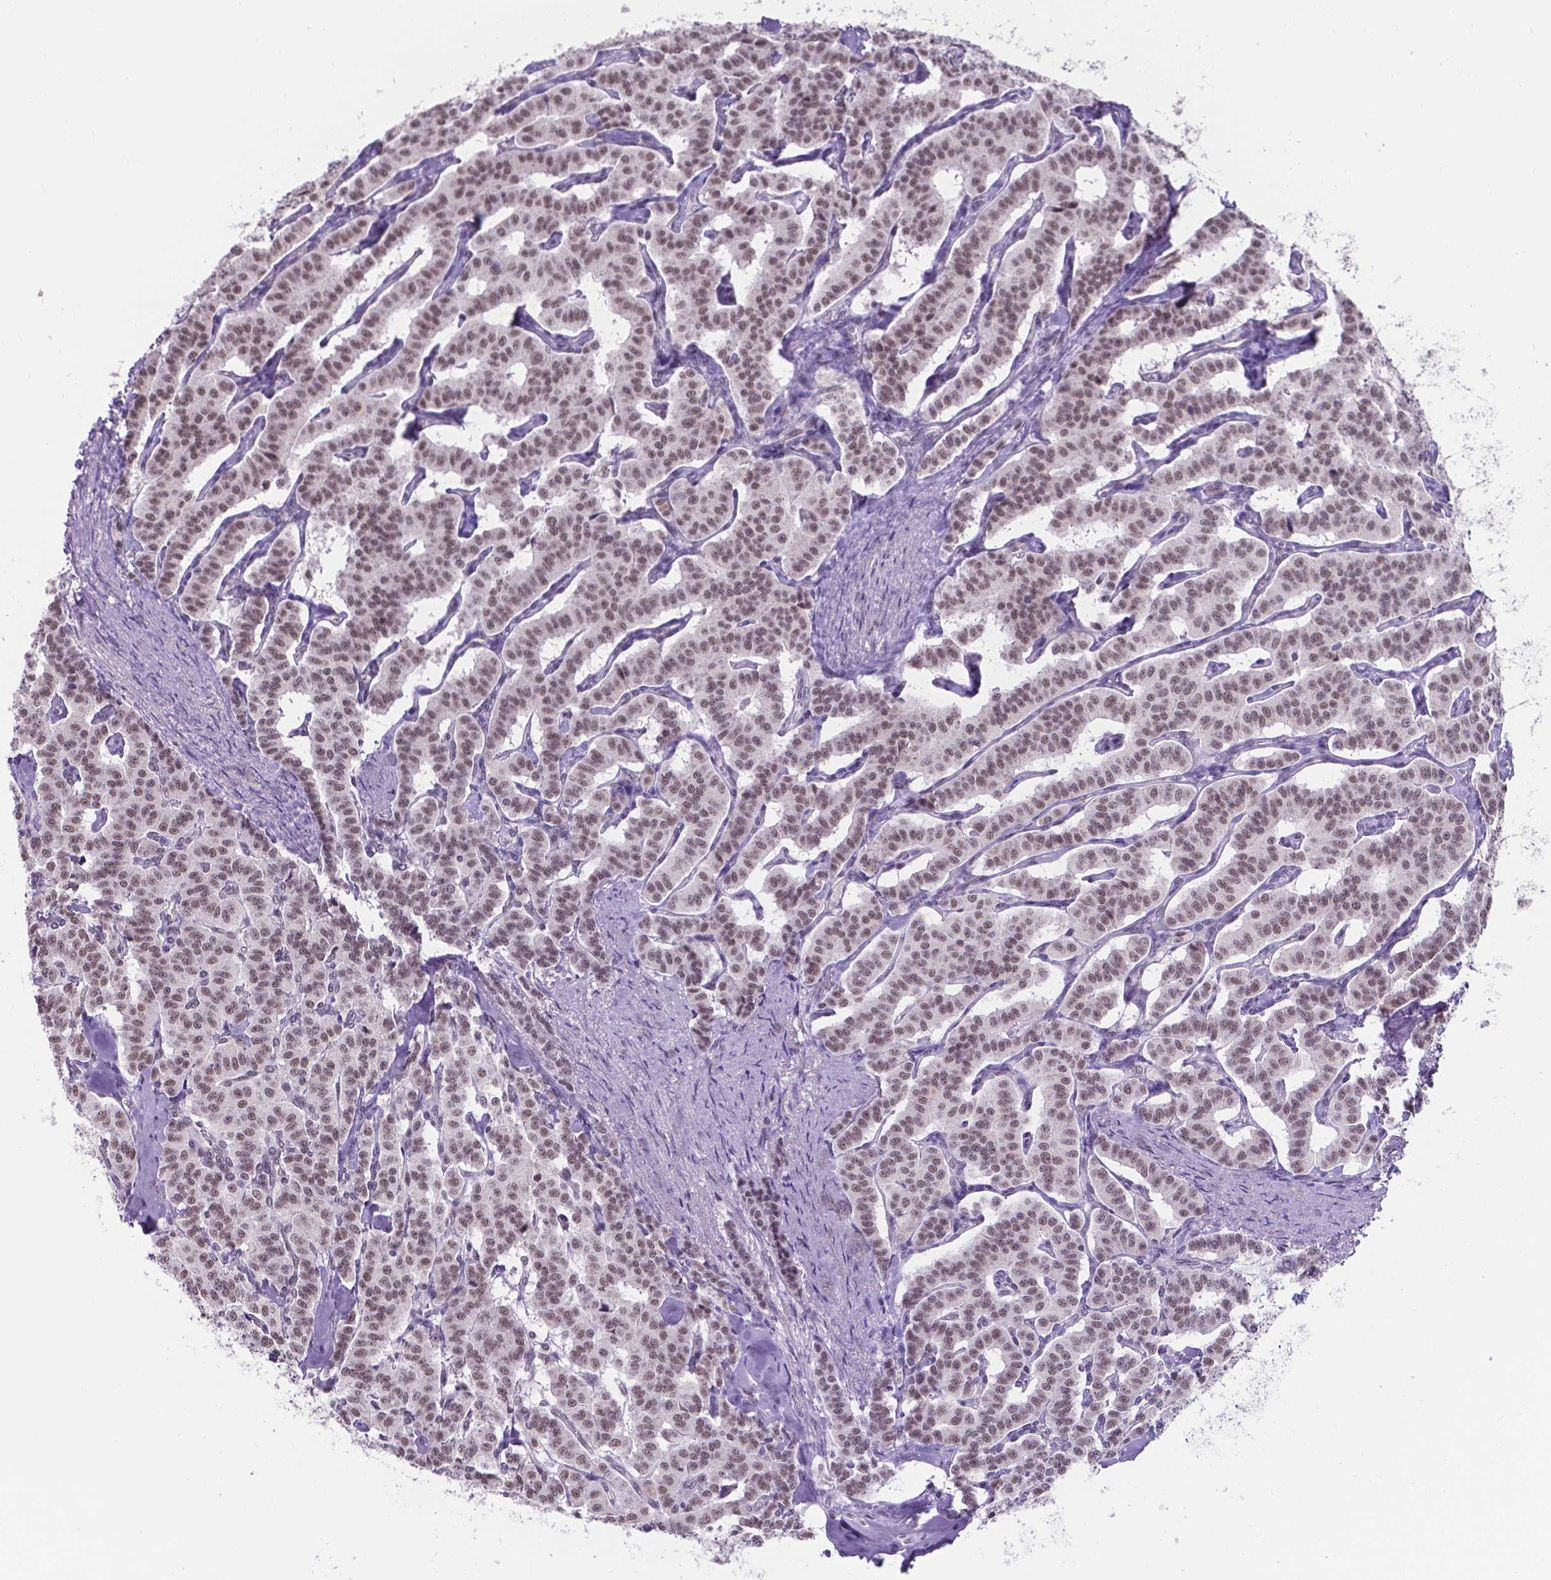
{"staining": {"intensity": "moderate", "quantity": ">75%", "location": "nuclear"}, "tissue": "carcinoid", "cell_type": "Tumor cells", "image_type": "cancer", "snomed": [{"axis": "morphology", "description": "Carcinoid, malignant, NOS"}, {"axis": "topography", "description": "Lung"}], "caption": "Malignant carcinoid stained for a protein shows moderate nuclear positivity in tumor cells. The staining was performed using DAB (3,3'-diaminobenzidine) to visualize the protein expression in brown, while the nuclei were stained in blue with hematoxylin (Magnification: 20x).", "gene": "BCAS2", "patient": {"sex": "female", "age": 46}}